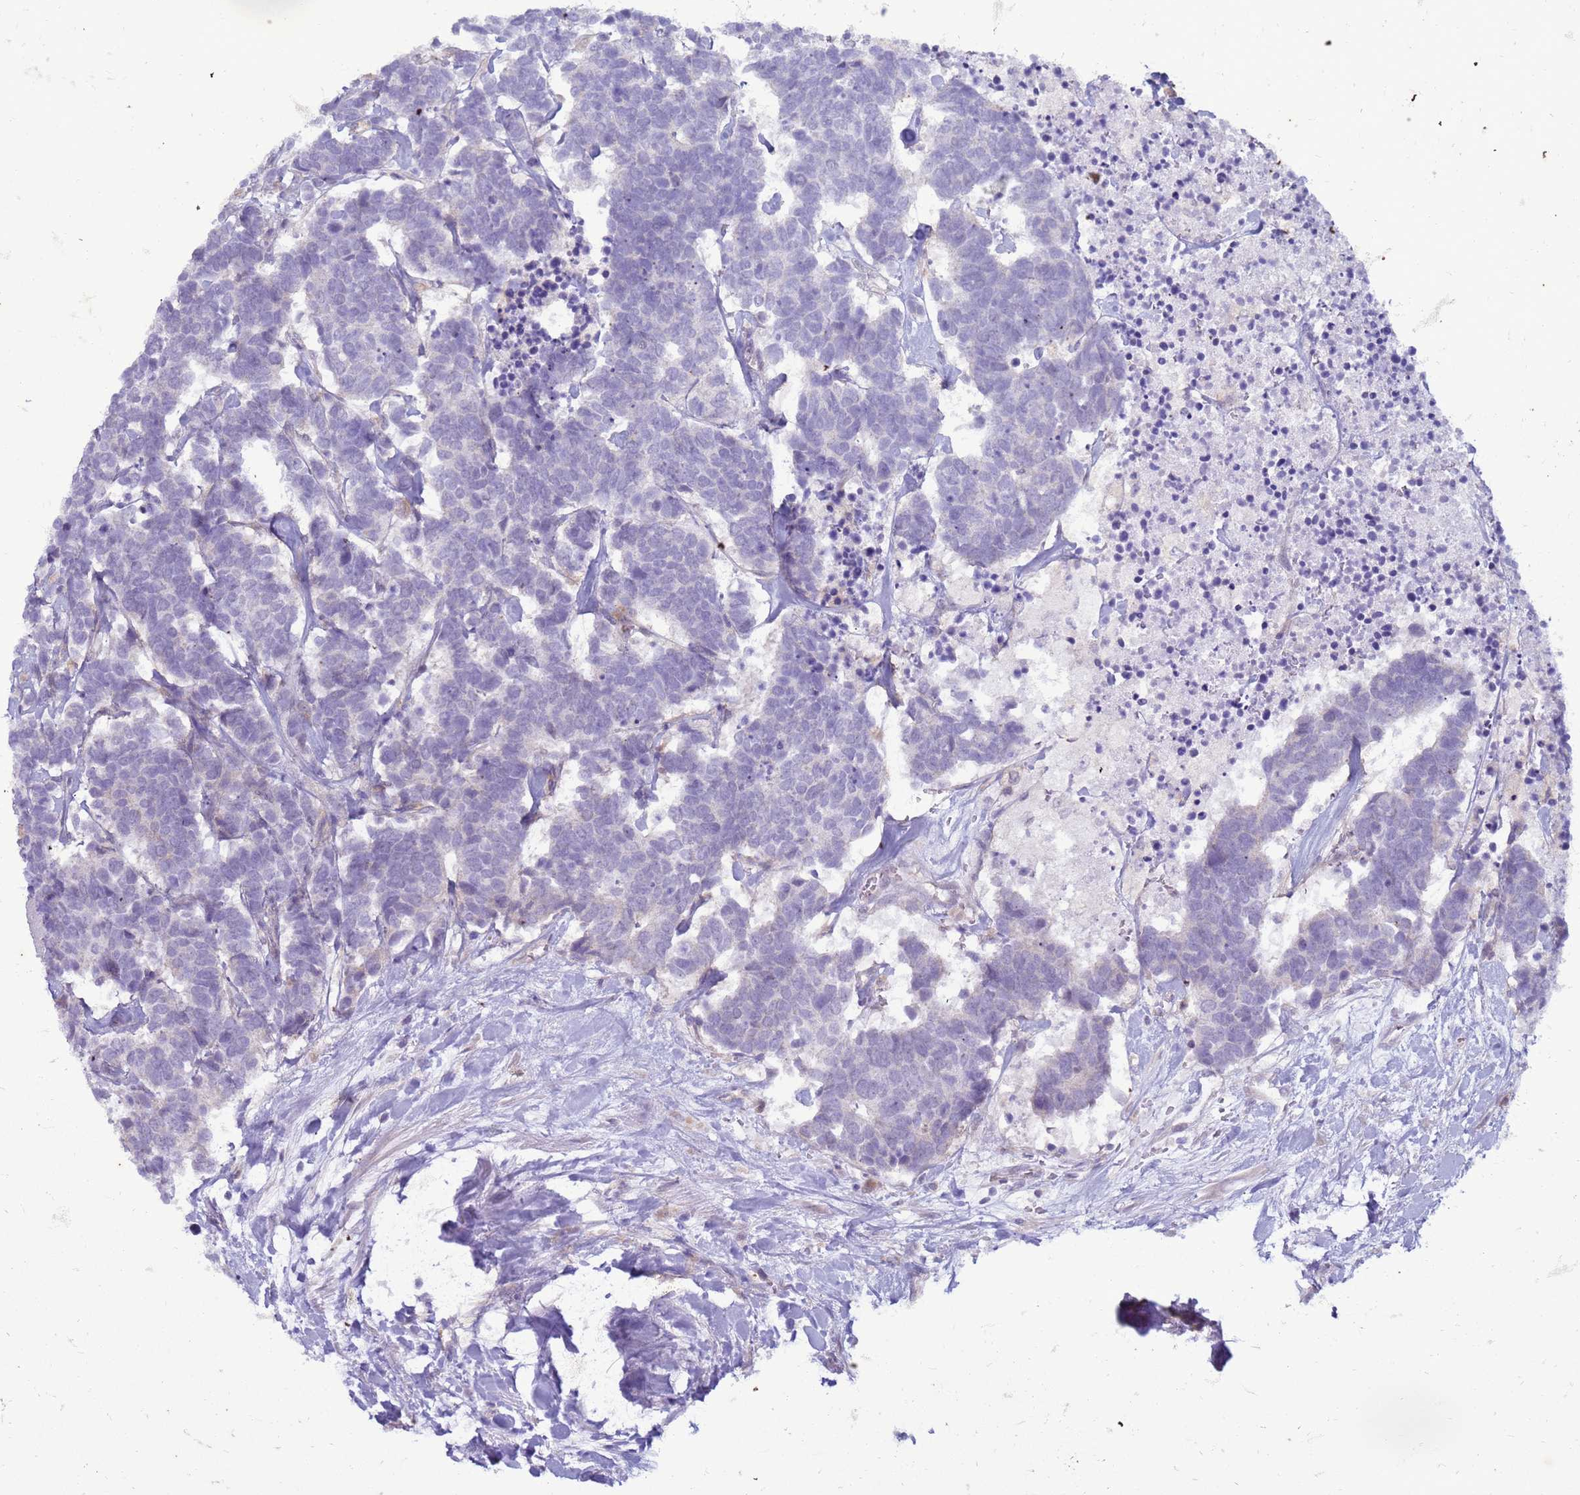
{"staining": {"intensity": "negative", "quantity": "none", "location": "none"}, "tissue": "carcinoid", "cell_type": "Tumor cells", "image_type": "cancer", "snomed": [{"axis": "morphology", "description": "Carcinoma, NOS"}, {"axis": "morphology", "description": "Carcinoid, malignant, NOS"}, {"axis": "topography", "description": "Urinary bladder"}], "caption": "This is a image of immunohistochemistry staining of carcinoid, which shows no staining in tumor cells. The staining was performed using DAB to visualize the protein expression in brown, while the nuclei were stained in blue with hematoxylin (Magnification: 20x).", "gene": "SLC15A3", "patient": {"sex": "male", "age": 57}}